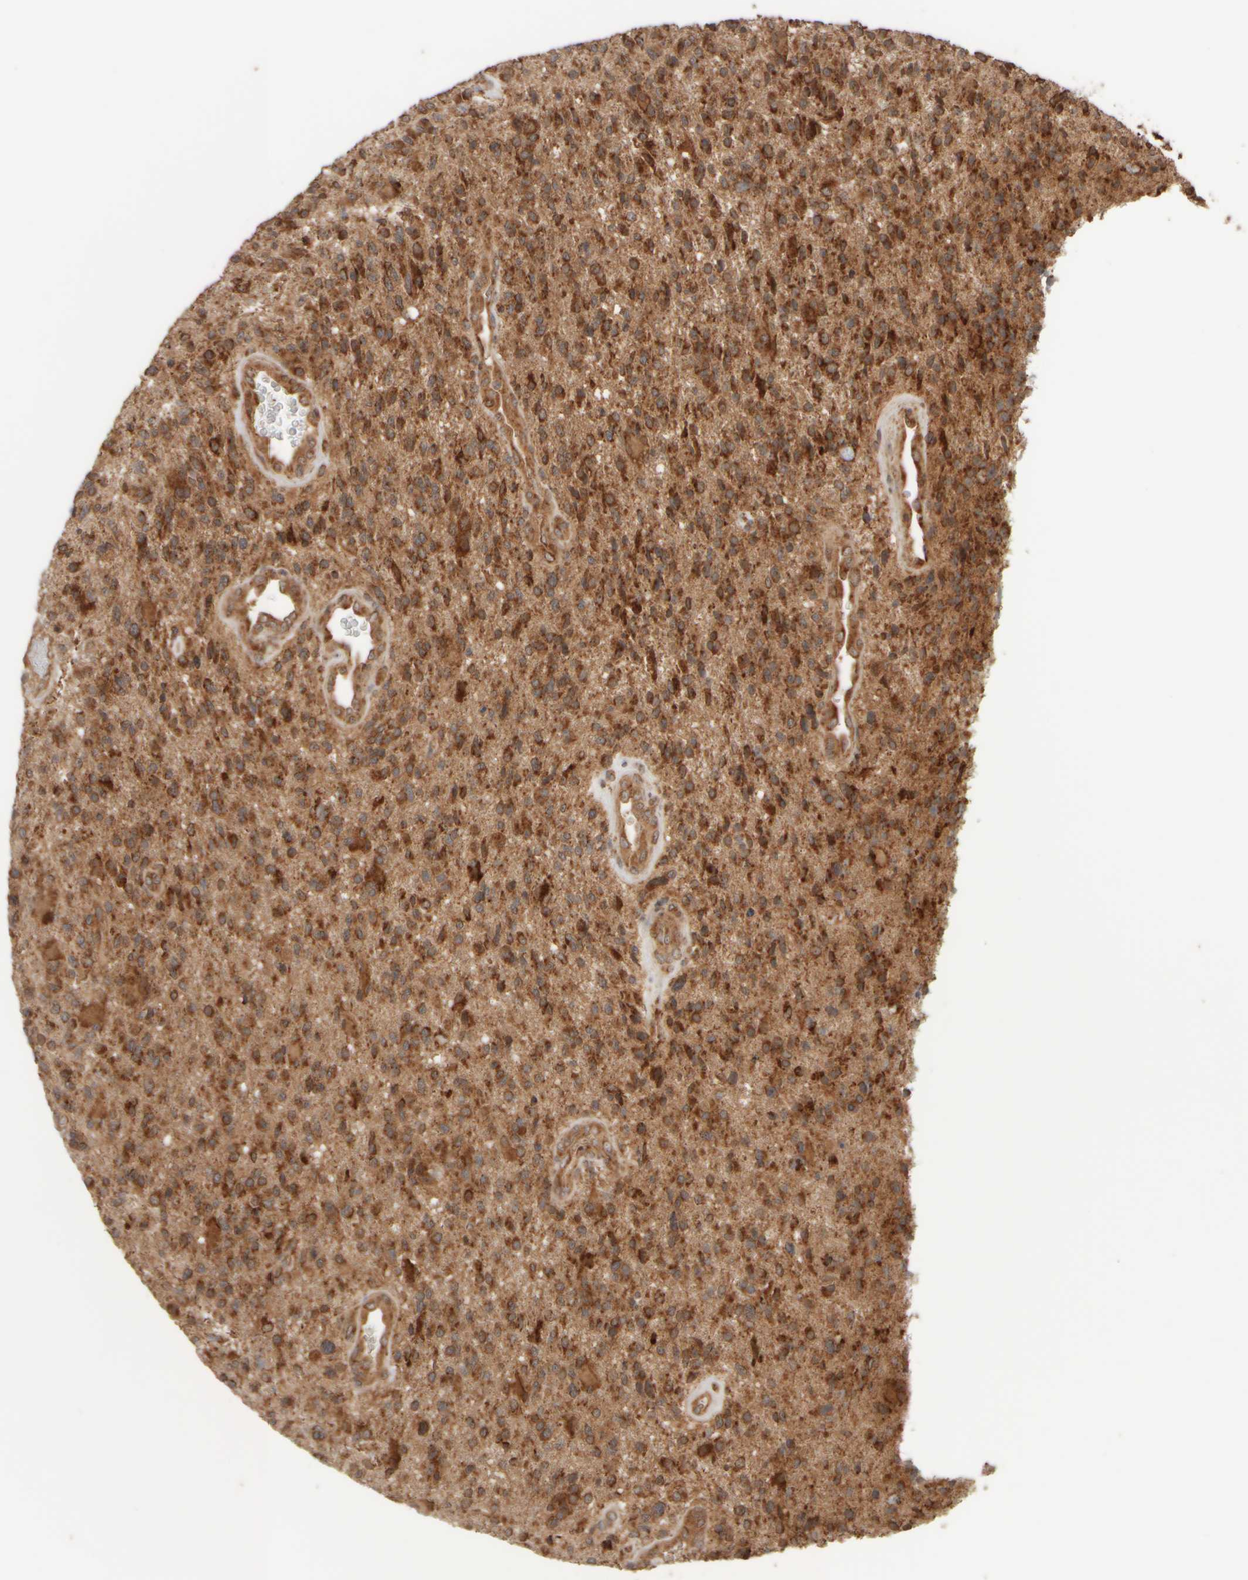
{"staining": {"intensity": "strong", "quantity": ">75%", "location": "cytoplasmic/membranous"}, "tissue": "glioma", "cell_type": "Tumor cells", "image_type": "cancer", "snomed": [{"axis": "morphology", "description": "Glioma, malignant, High grade"}, {"axis": "topography", "description": "Brain"}], "caption": "Tumor cells demonstrate high levels of strong cytoplasmic/membranous staining in approximately >75% of cells in malignant glioma (high-grade). (DAB IHC with brightfield microscopy, high magnification).", "gene": "EIF2B3", "patient": {"sex": "male", "age": 72}}